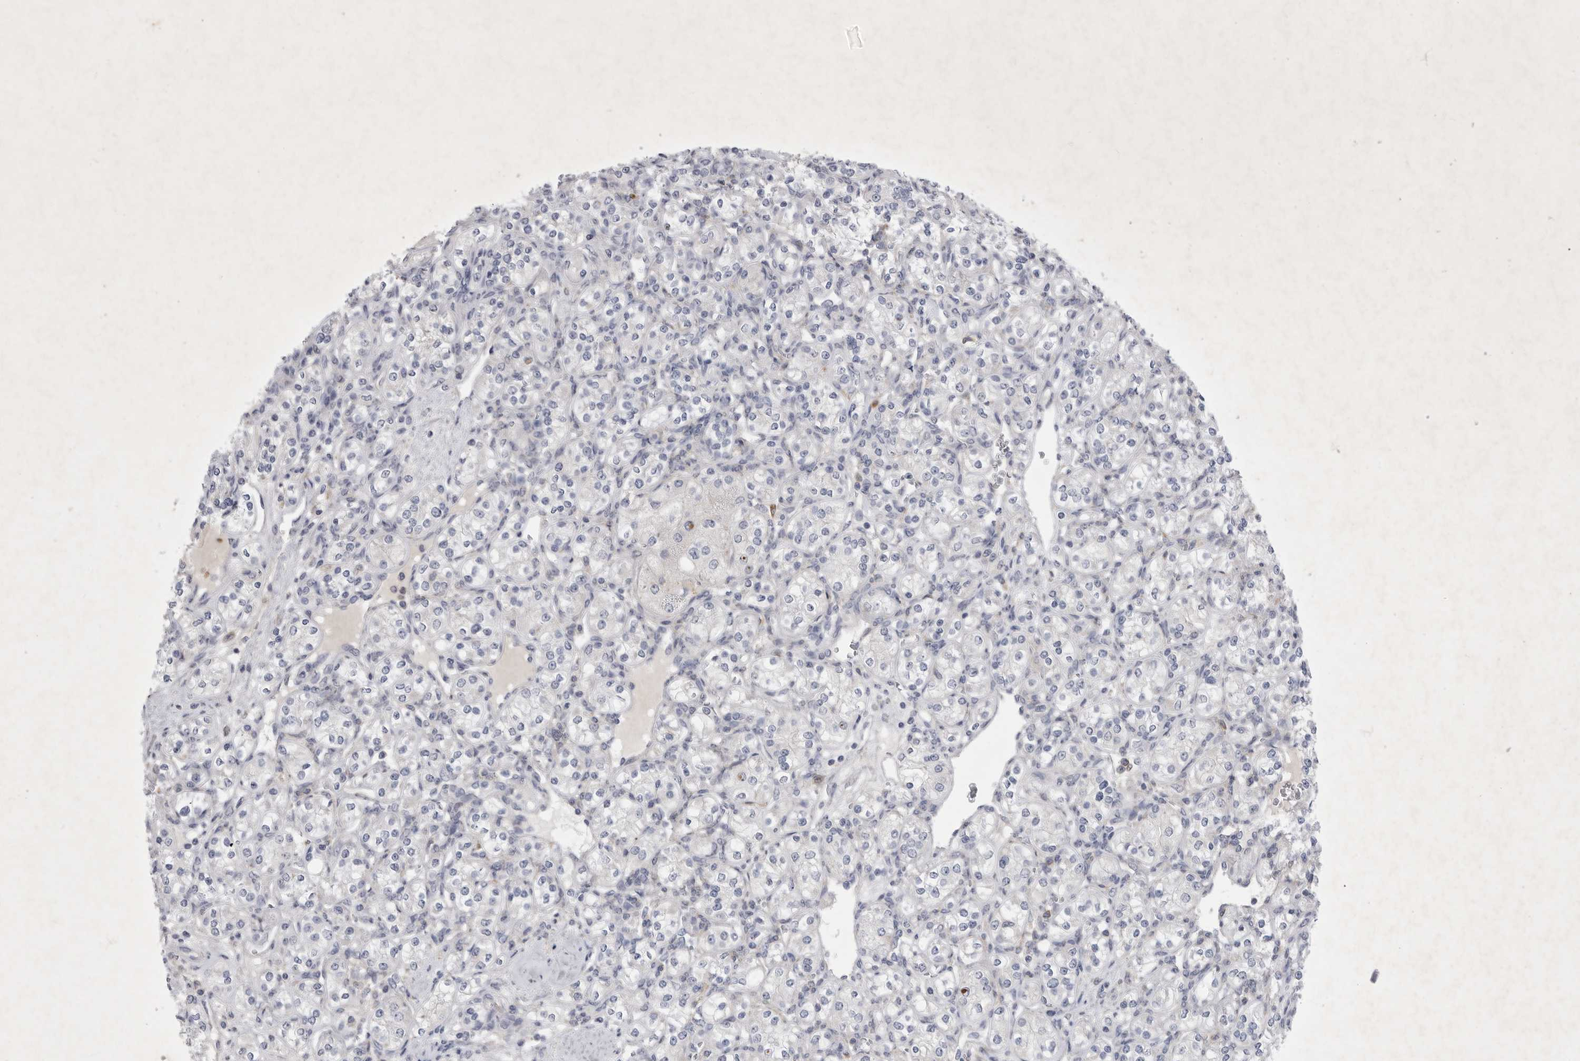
{"staining": {"intensity": "negative", "quantity": "none", "location": "none"}, "tissue": "renal cancer", "cell_type": "Tumor cells", "image_type": "cancer", "snomed": [{"axis": "morphology", "description": "Adenocarcinoma, NOS"}, {"axis": "topography", "description": "Kidney"}], "caption": "Human renal cancer (adenocarcinoma) stained for a protein using IHC reveals no staining in tumor cells.", "gene": "SIGLEC10", "patient": {"sex": "male", "age": 77}}